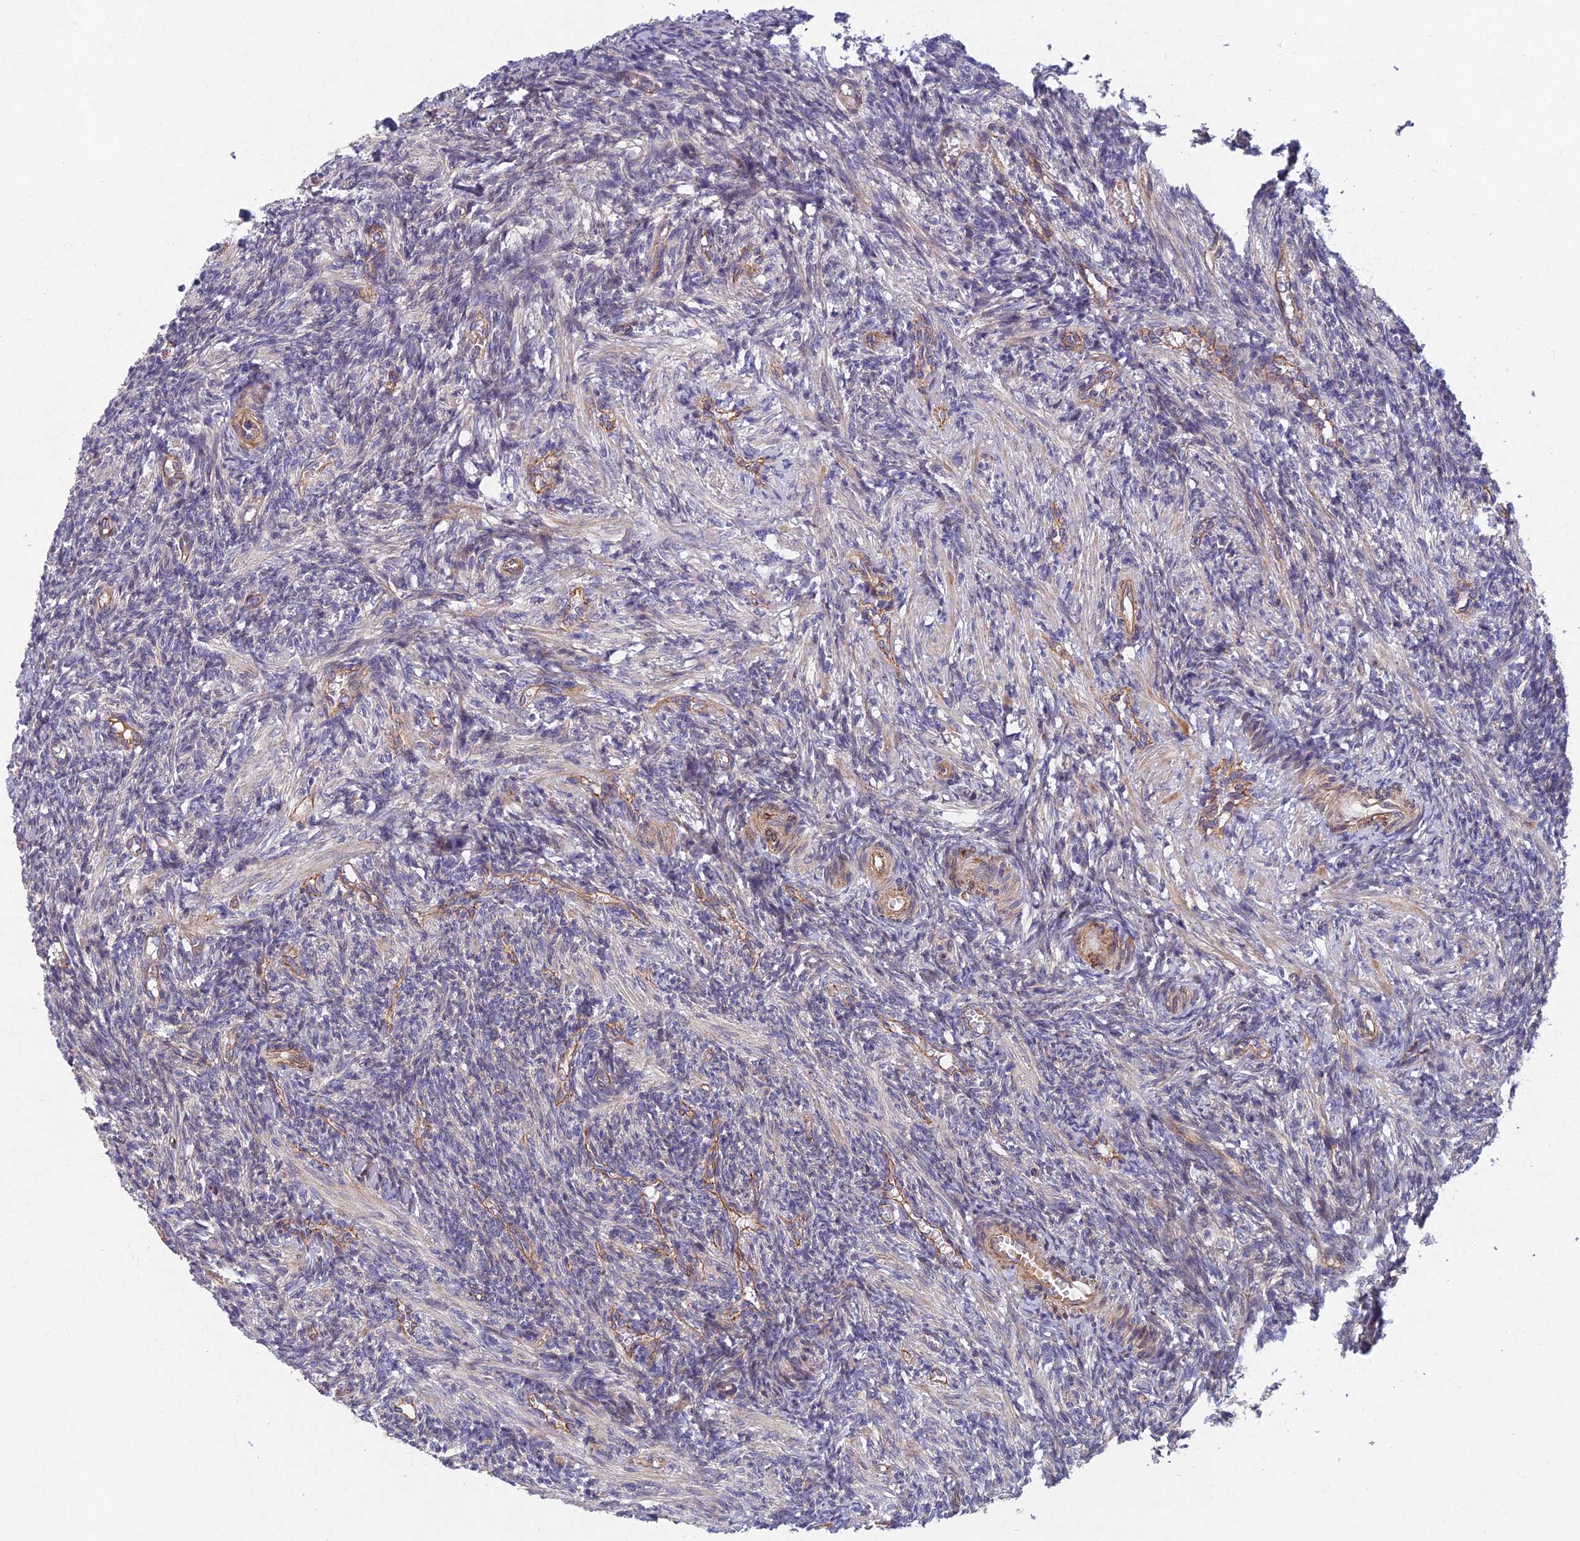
{"staining": {"intensity": "weak", "quantity": "<25%", "location": "cytoplasmic/membranous"}, "tissue": "ovary", "cell_type": "Ovarian stroma cells", "image_type": "normal", "snomed": [{"axis": "morphology", "description": "Normal tissue, NOS"}, {"axis": "topography", "description": "Ovary"}], "caption": "DAB (3,3'-diaminobenzidine) immunohistochemical staining of unremarkable human ovary demonstrates no significant expression in ovarian stroma cells. (Stains: DAB (3,3'-diaminobenzidine) immunohistochemistry (IHC) with hematoxylin counter stain, Microscopy: brightfield microscopy at high magnification).", "gene": "RHBDL2", "patient": {"sex": "female", "age": 27}}